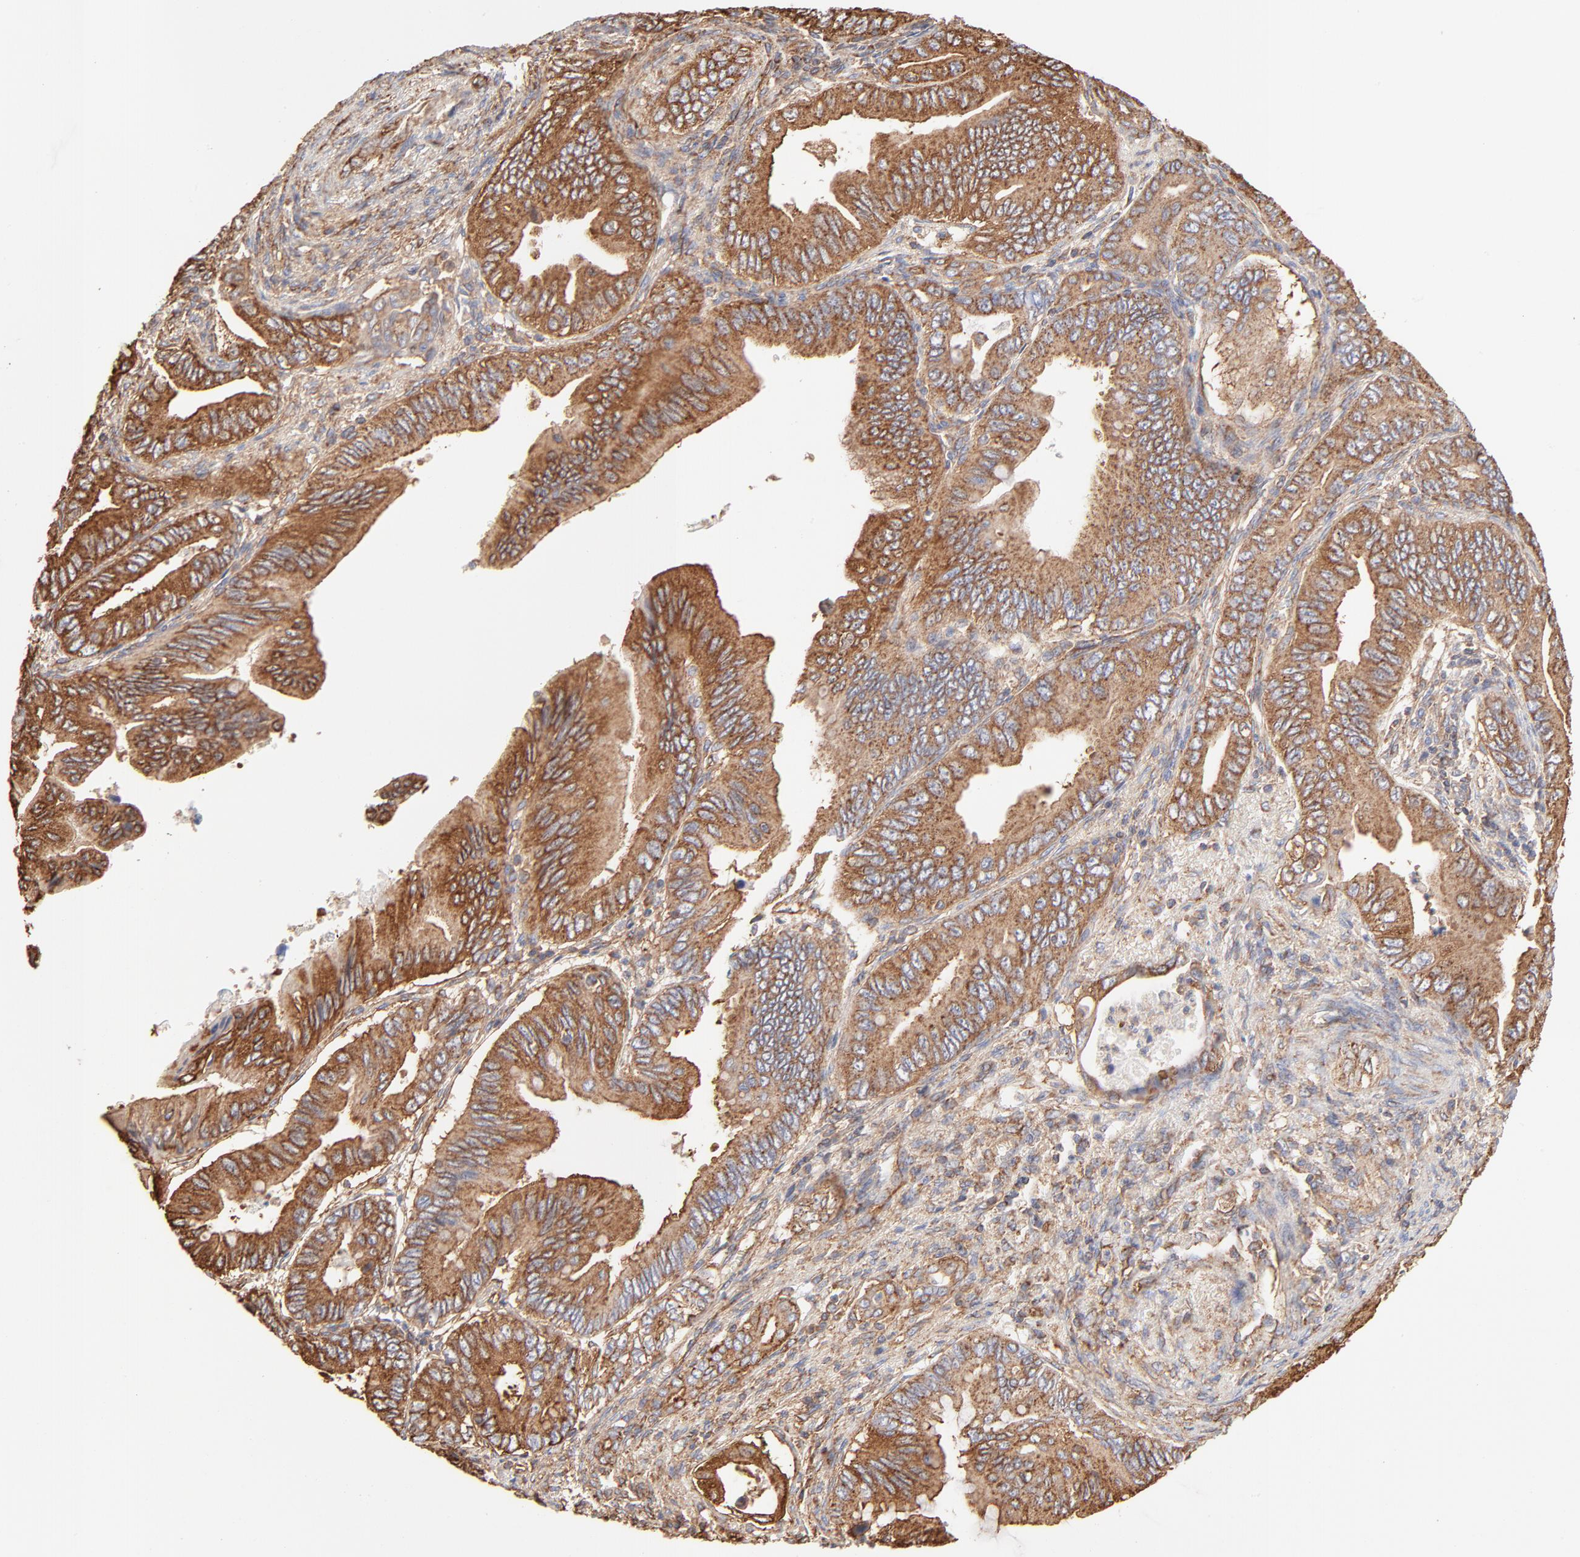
{"staining": {"intensity": "strong", "quantity": ">75%", "location": "cytoplasmic/membranous"}, "tissue": "pancreatic cancer", "cell_type": "Tumor cells", "image_type": "cancer", "snomed": [{"axis": "morphology", "description": "Adenocarcinoma, NOS"}, {"axis": "topography", "description": "Pancreas"}], "caption": "Protein expression analysis of human pancreatic adenocarcinoma reveals strong cytoplasmic/membranous positivity in about >75% of tumor cells. The protein is stained brown, and the nuclei are stained in blue (DAB (3,3'-diaminobenzidine) IHC with brightfield microscopy, high magnification).", "gene": "CLTB", "patient": {"sex": "female", "age": 66}}